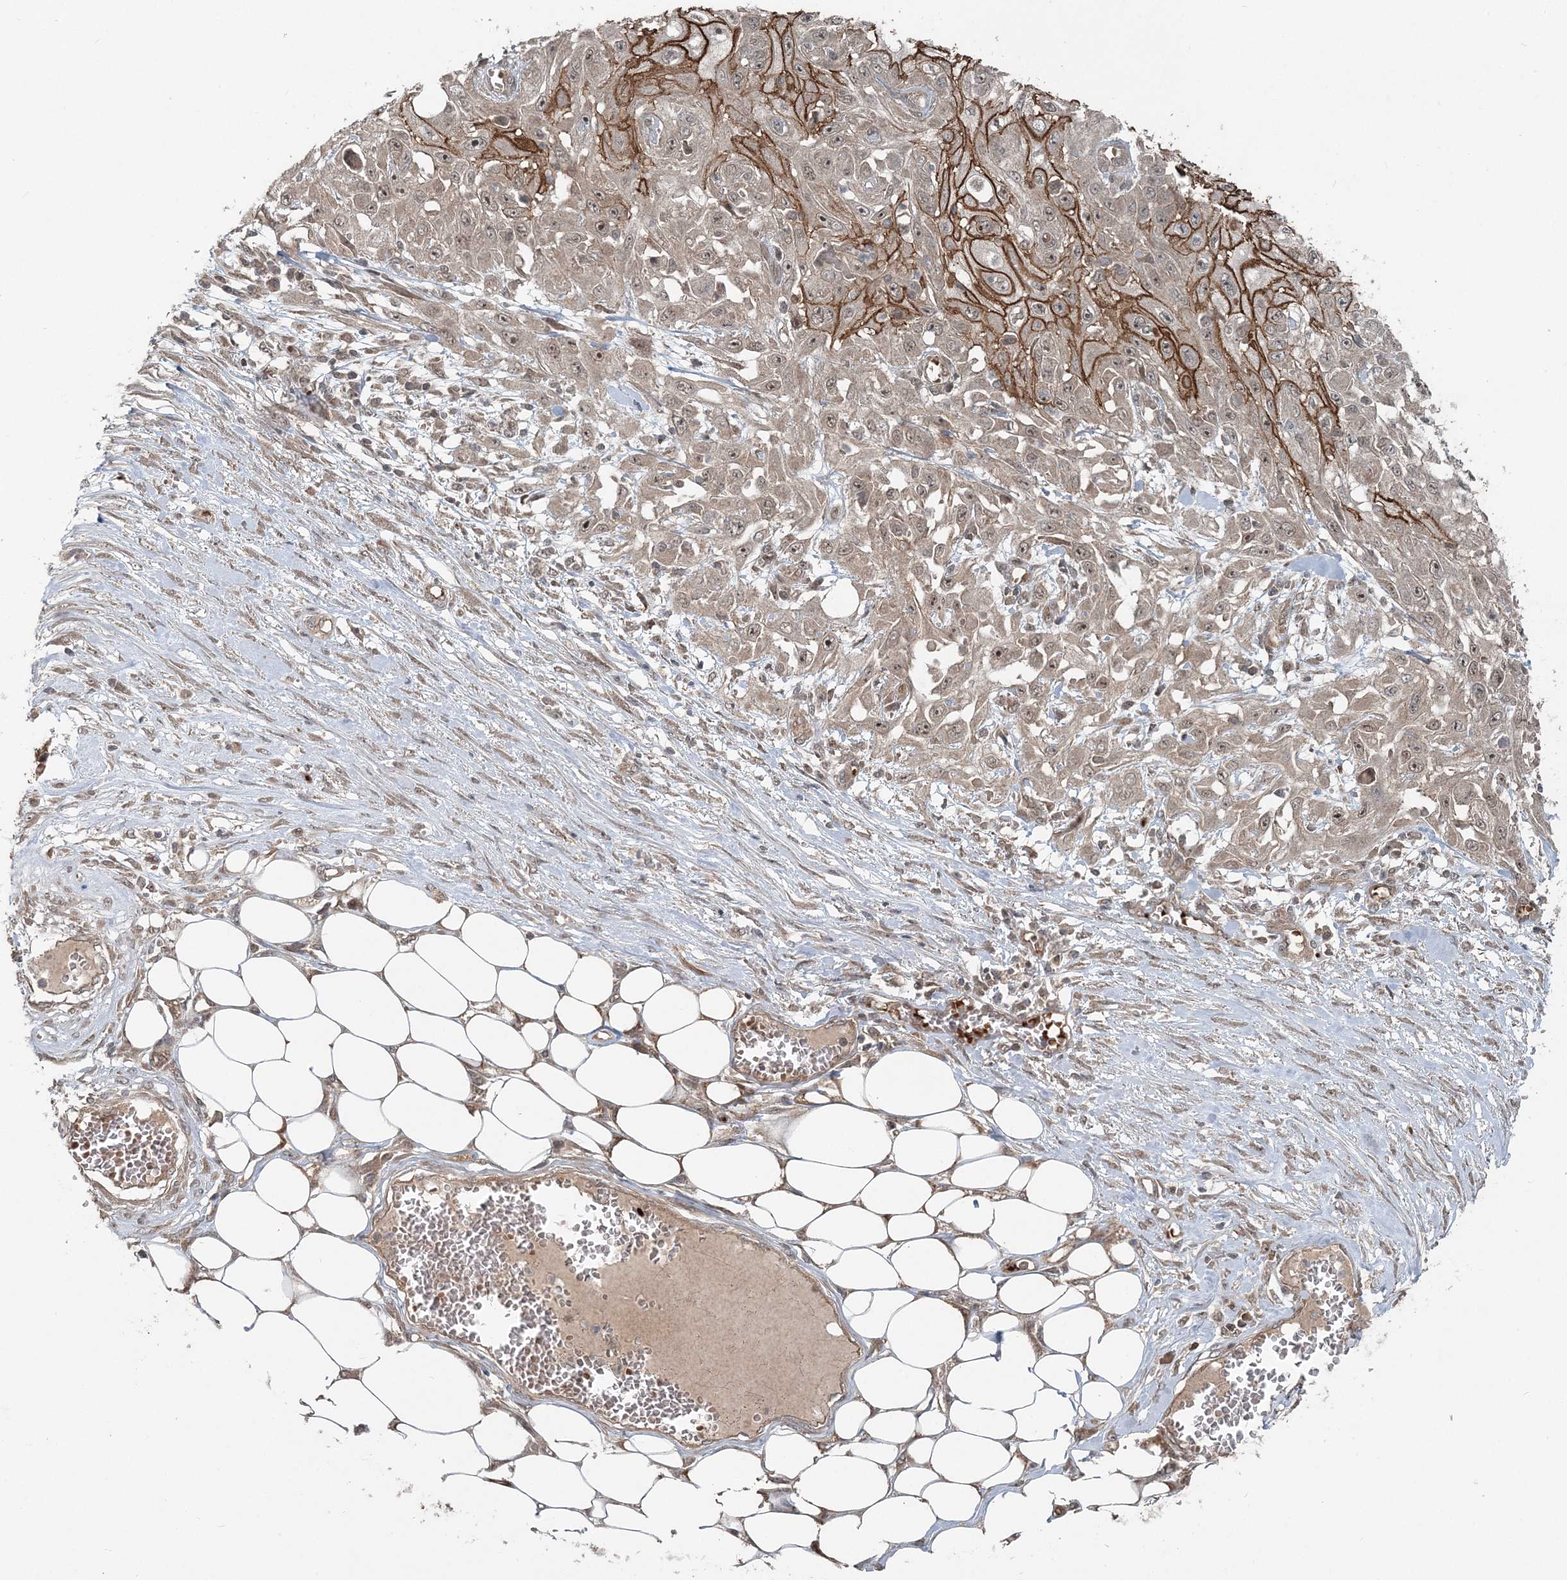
{"staining": {"intensity": "moderate", "quantity": ">75%", "location": "cytoplasmic/membranous,nuclear"}, "tissue": "skin cancer", "cell_type": "Tumor cells", "image_type": "cancer", "snomed": [{"axis": "morphology", "description": "Squamous cell carcinoma, NOS"}, {"axis": "morphology", "description": "Squamous cell carcinoma, metastatic, NOS"}, {"axis": "topography", "description": "Skin"}, {"axis": "topography", "description": "Lymph node"}], "caption": "Squamous cell carcinoma (skin) tissue reveals moderate cytoplasmic/membranous and nuclear expression in about >75% of tumor cells", "gene": "FBXL17", "patient": {"sex": "male", "age": 75}}